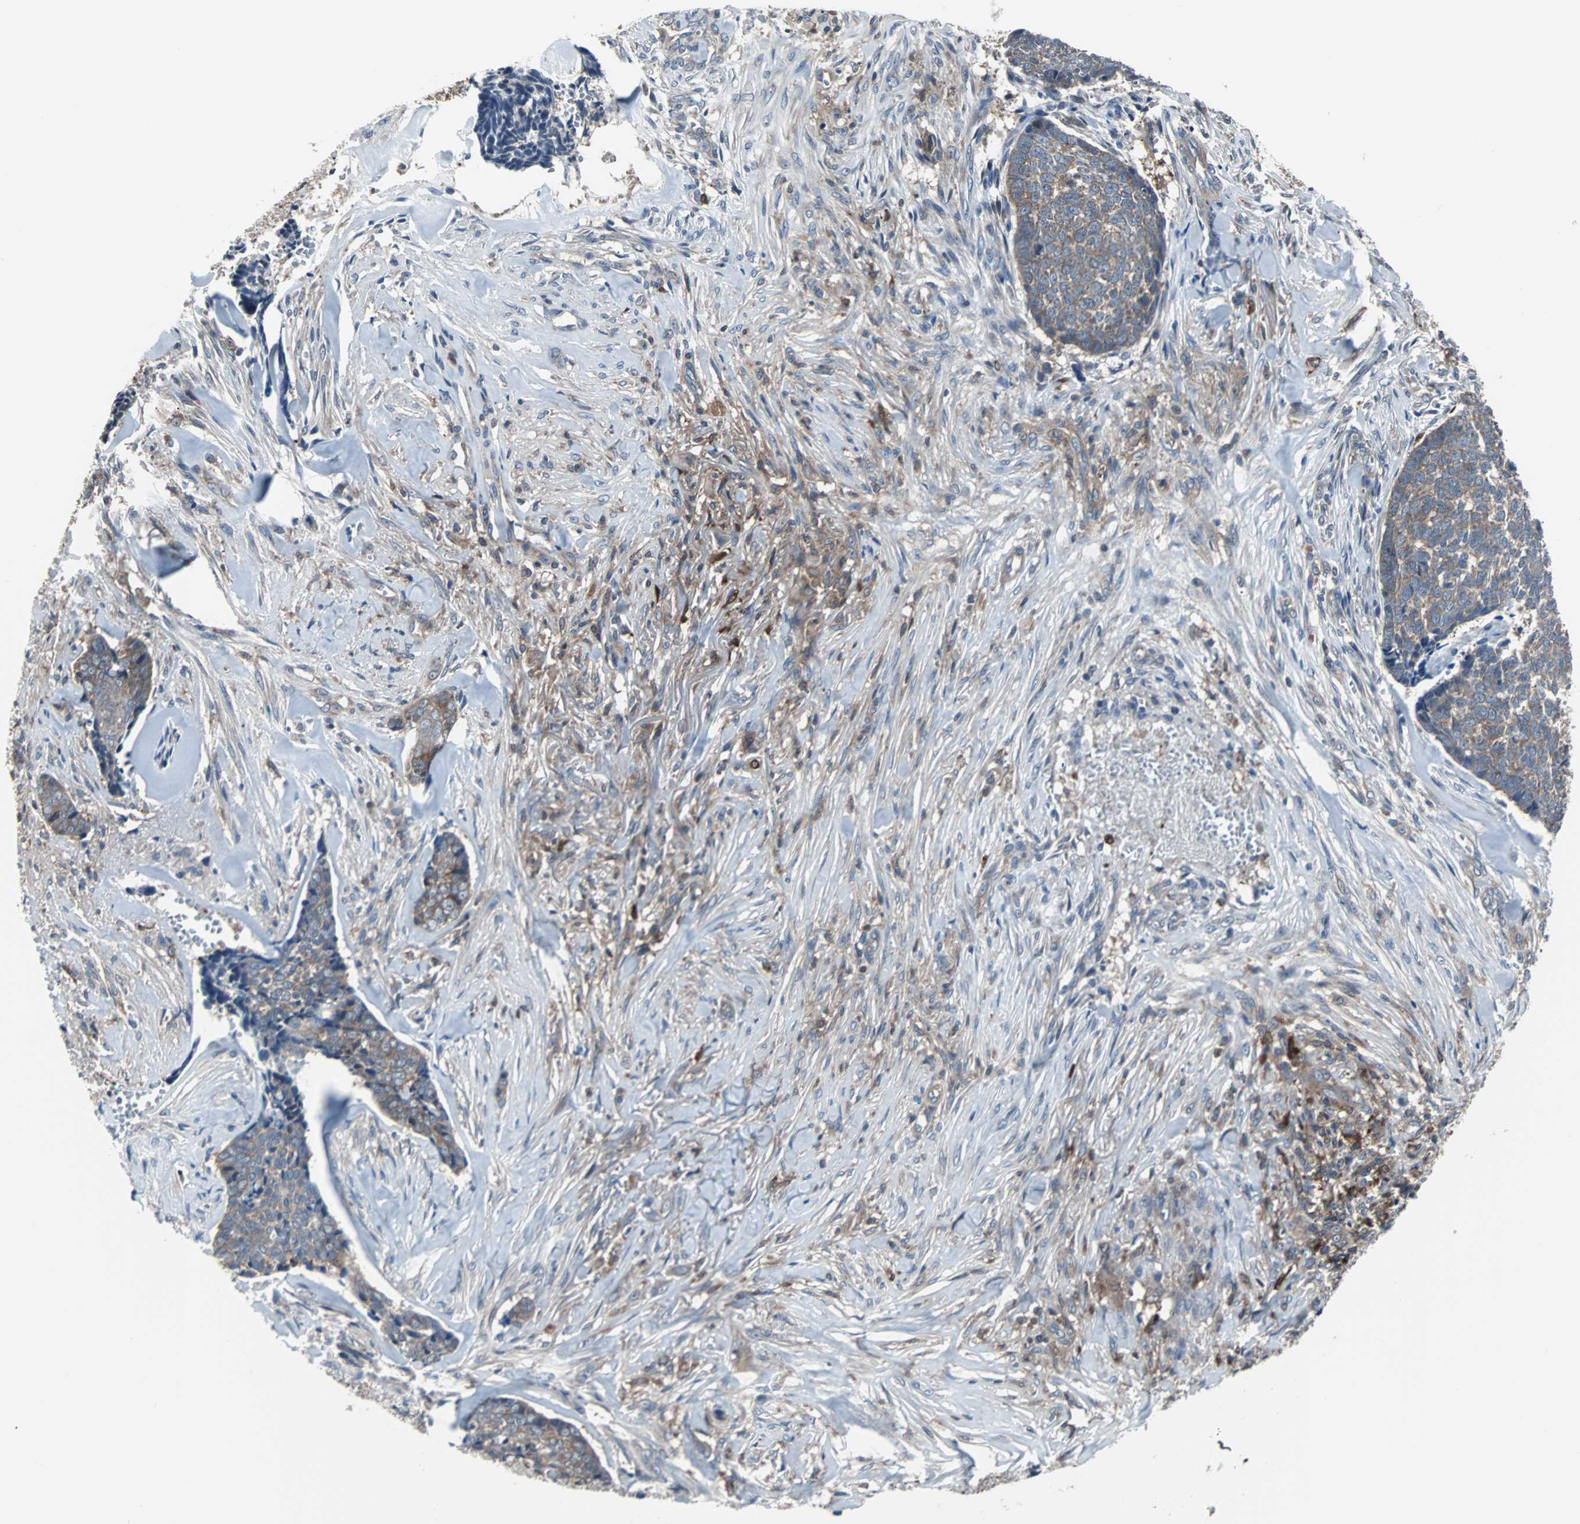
{"staining": {"intensity": "weak", "quantity": ">75%", "location": "cytoplasmic/membranous"}, "tissue": "skin cancer", "cell_type": "Tumor cells", "image_type": "cancer", "snomed": [{"axis": "morphology", "description": "Basal cell carcinoma"}, {"axis": "topography", "description": "Skin"}], "caption": "Immunohistochemical staining of skin cancer (basal cell carcinoma) displays low levels of weak cytoplasmic/membranous protein staining in about >75% of tumor cells.", "gene": "PAK1", "patient": {"sex": "male", "age": 84}}